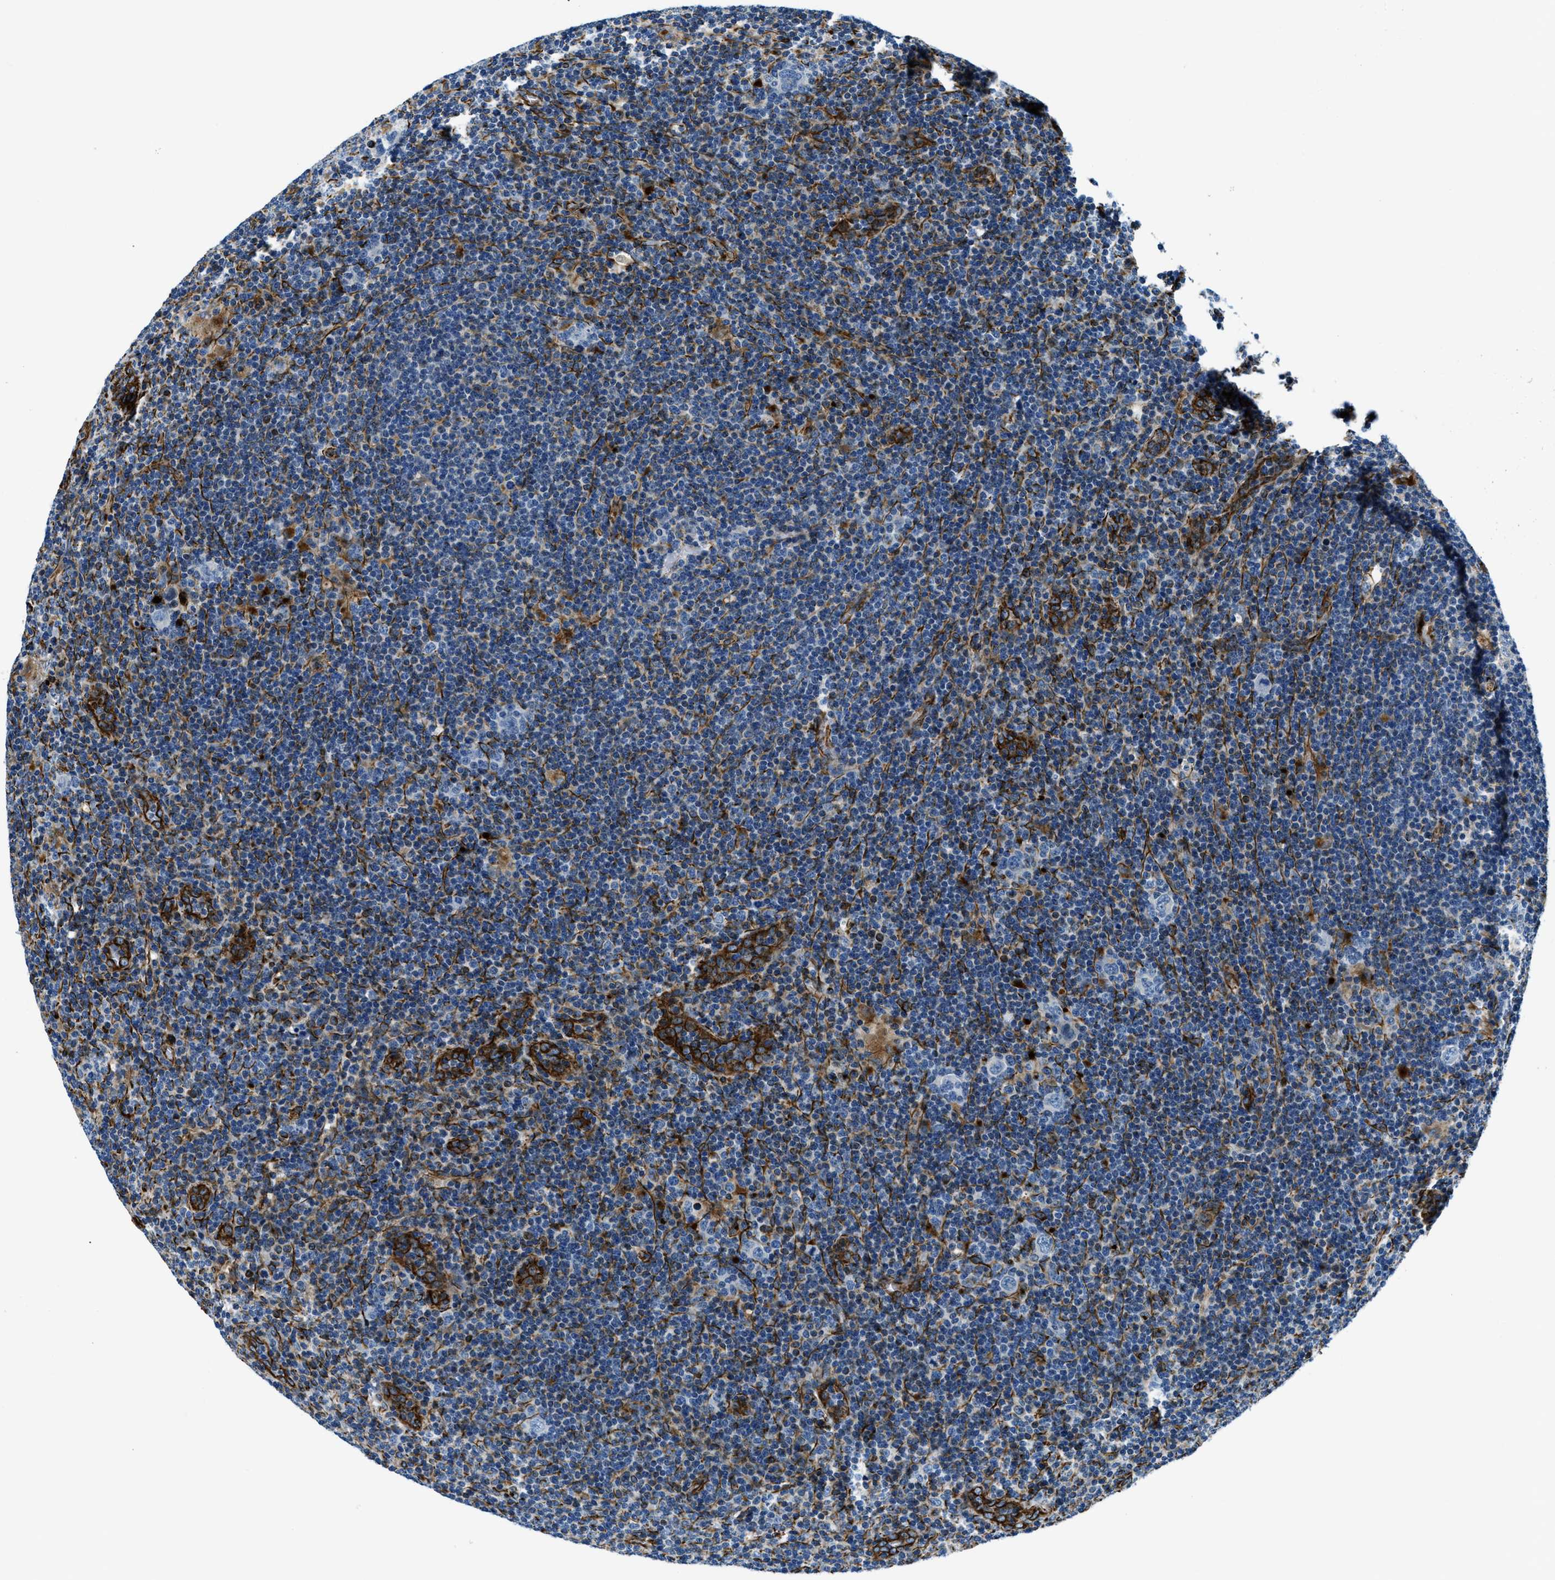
{"staining": {"intensity": "negative", "quantity": "none", "location": "none"}, "tissue": "lymphoma", "cell_type": "Tumor cells", "image_type": "cancer", "snomed": [{"axis": "morphology", "description": "Hodgkin's disease, NOS"}, {"axis": "topography", "description": "Lymph node"}], "caption": "Immunohistochemical staining of human Hodgkin's disease demonstrates no significant expression in tumor cells.", "gene": "GNS", "patient": {"sex": "female", "age": 57}}